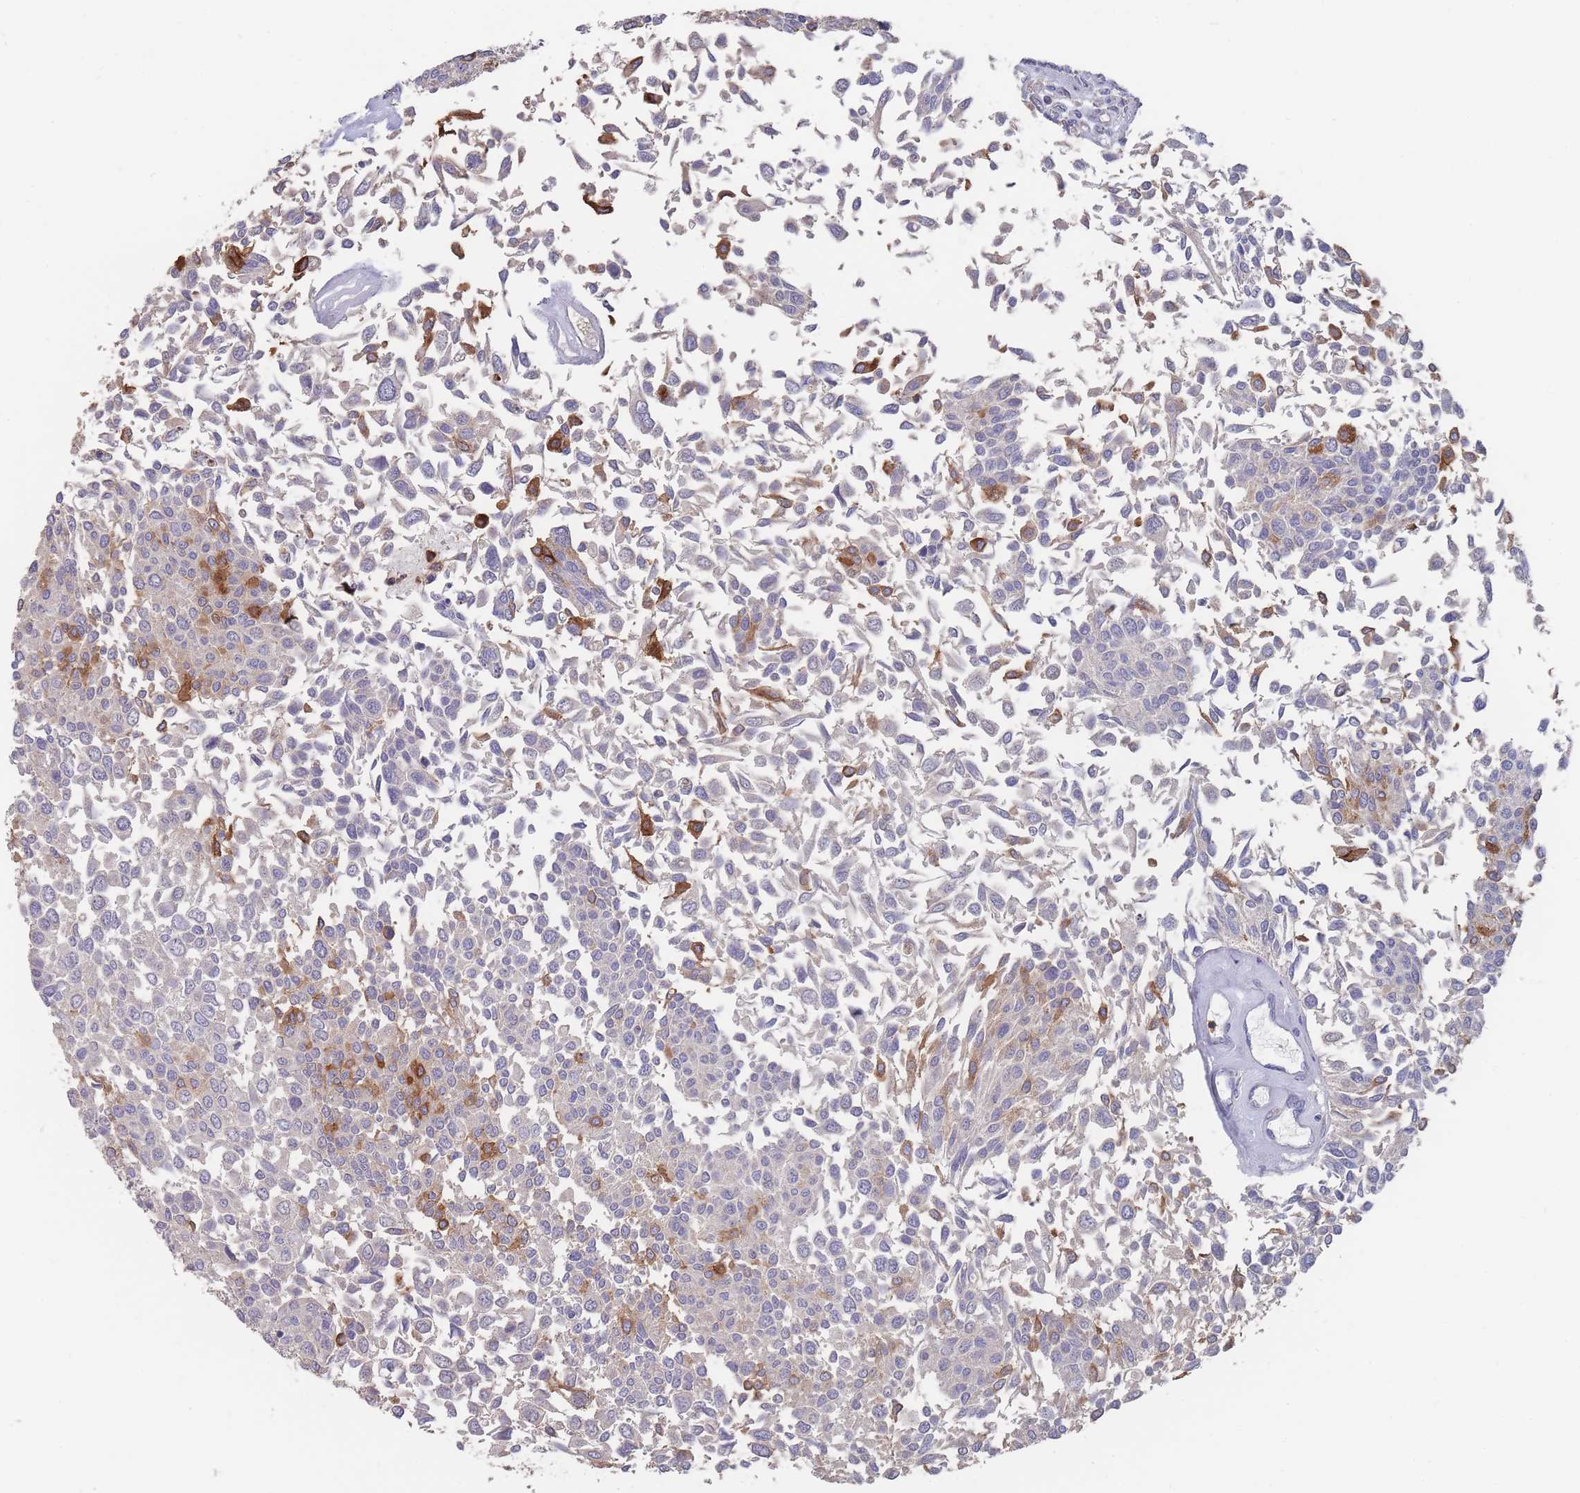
{"staining": {"intensity": "strong", "quantity": "<25%", "location": "cytoplasmic/membranous"}, "tissue": "urothelial cancer", "cell_type": "Tumor cells", "image_type": "cancer", "snomed": [{"axis": "morphology", "description": "Urothelial carcinoma, NOS"}, {"axis": "topography", "description": "Urinary bladder"}], "caption": "Urothelial cancer tissue shows strong cytoplasmic/membranous staining in about <25% of tumor cells", "gene": "CLEC12A", "patient": {"sex": "male", "age": 55}}